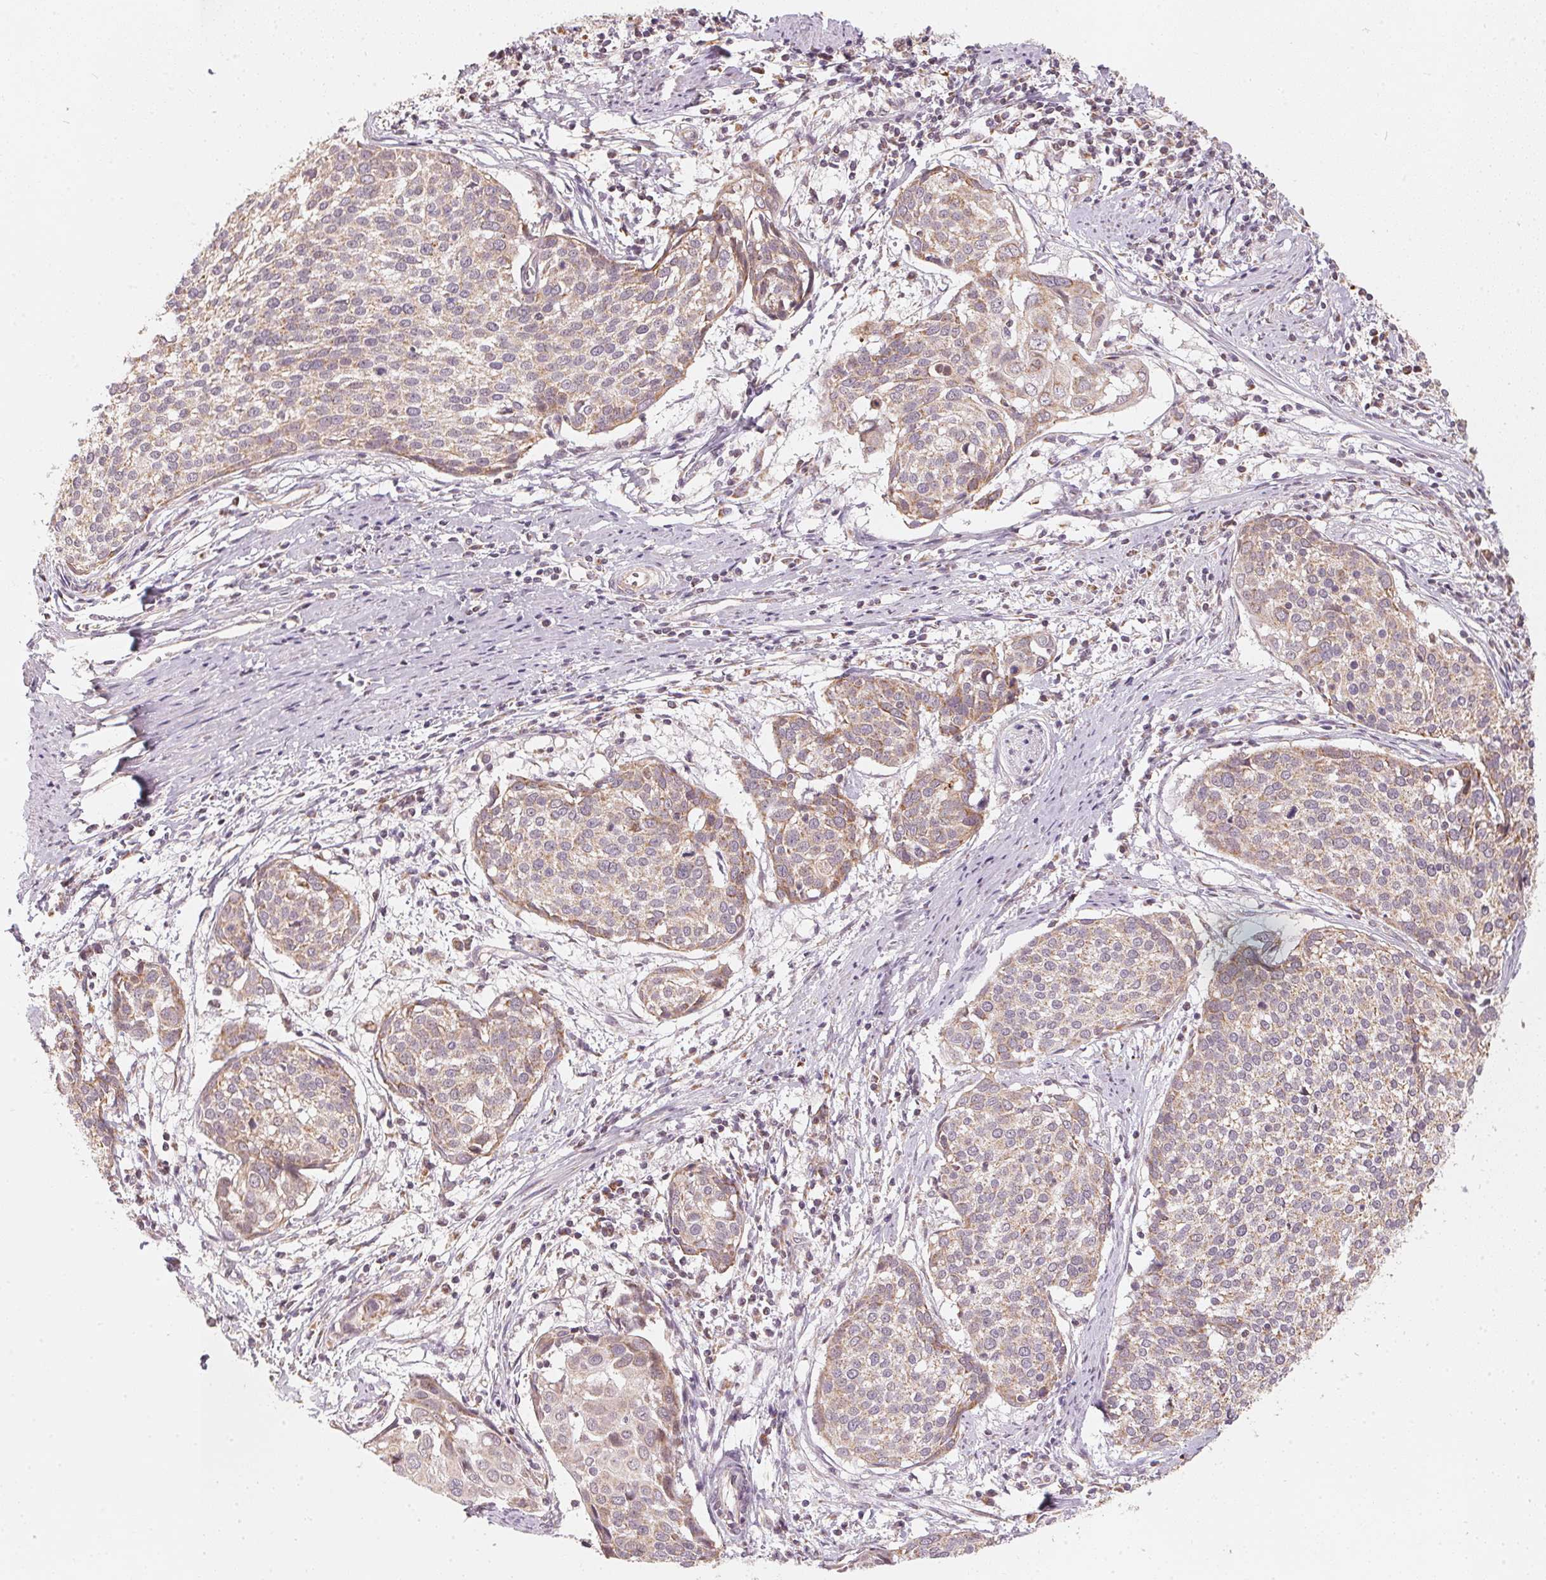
{"staining": {"intensity": "weak", "quantity": ">75%", "location": "cytoplasmic/membranous"}, "tissue": "cervical cancer", "cell_type": "Tumor cells", "image_type": "cancer", "snomed": [{"axis": "morphology", "description": "Squamous cell carcinoma, NOS"}, {"axis": "topography", "description": "Cervix"}], "caption": "A brown stain highlights weak cytoplasmic/membranous positivity of a protein in cervical squamous cell carcinoma tumor cells.", "gene": "MATCAP1", "patient": {"sex": "female", "age": 39}}